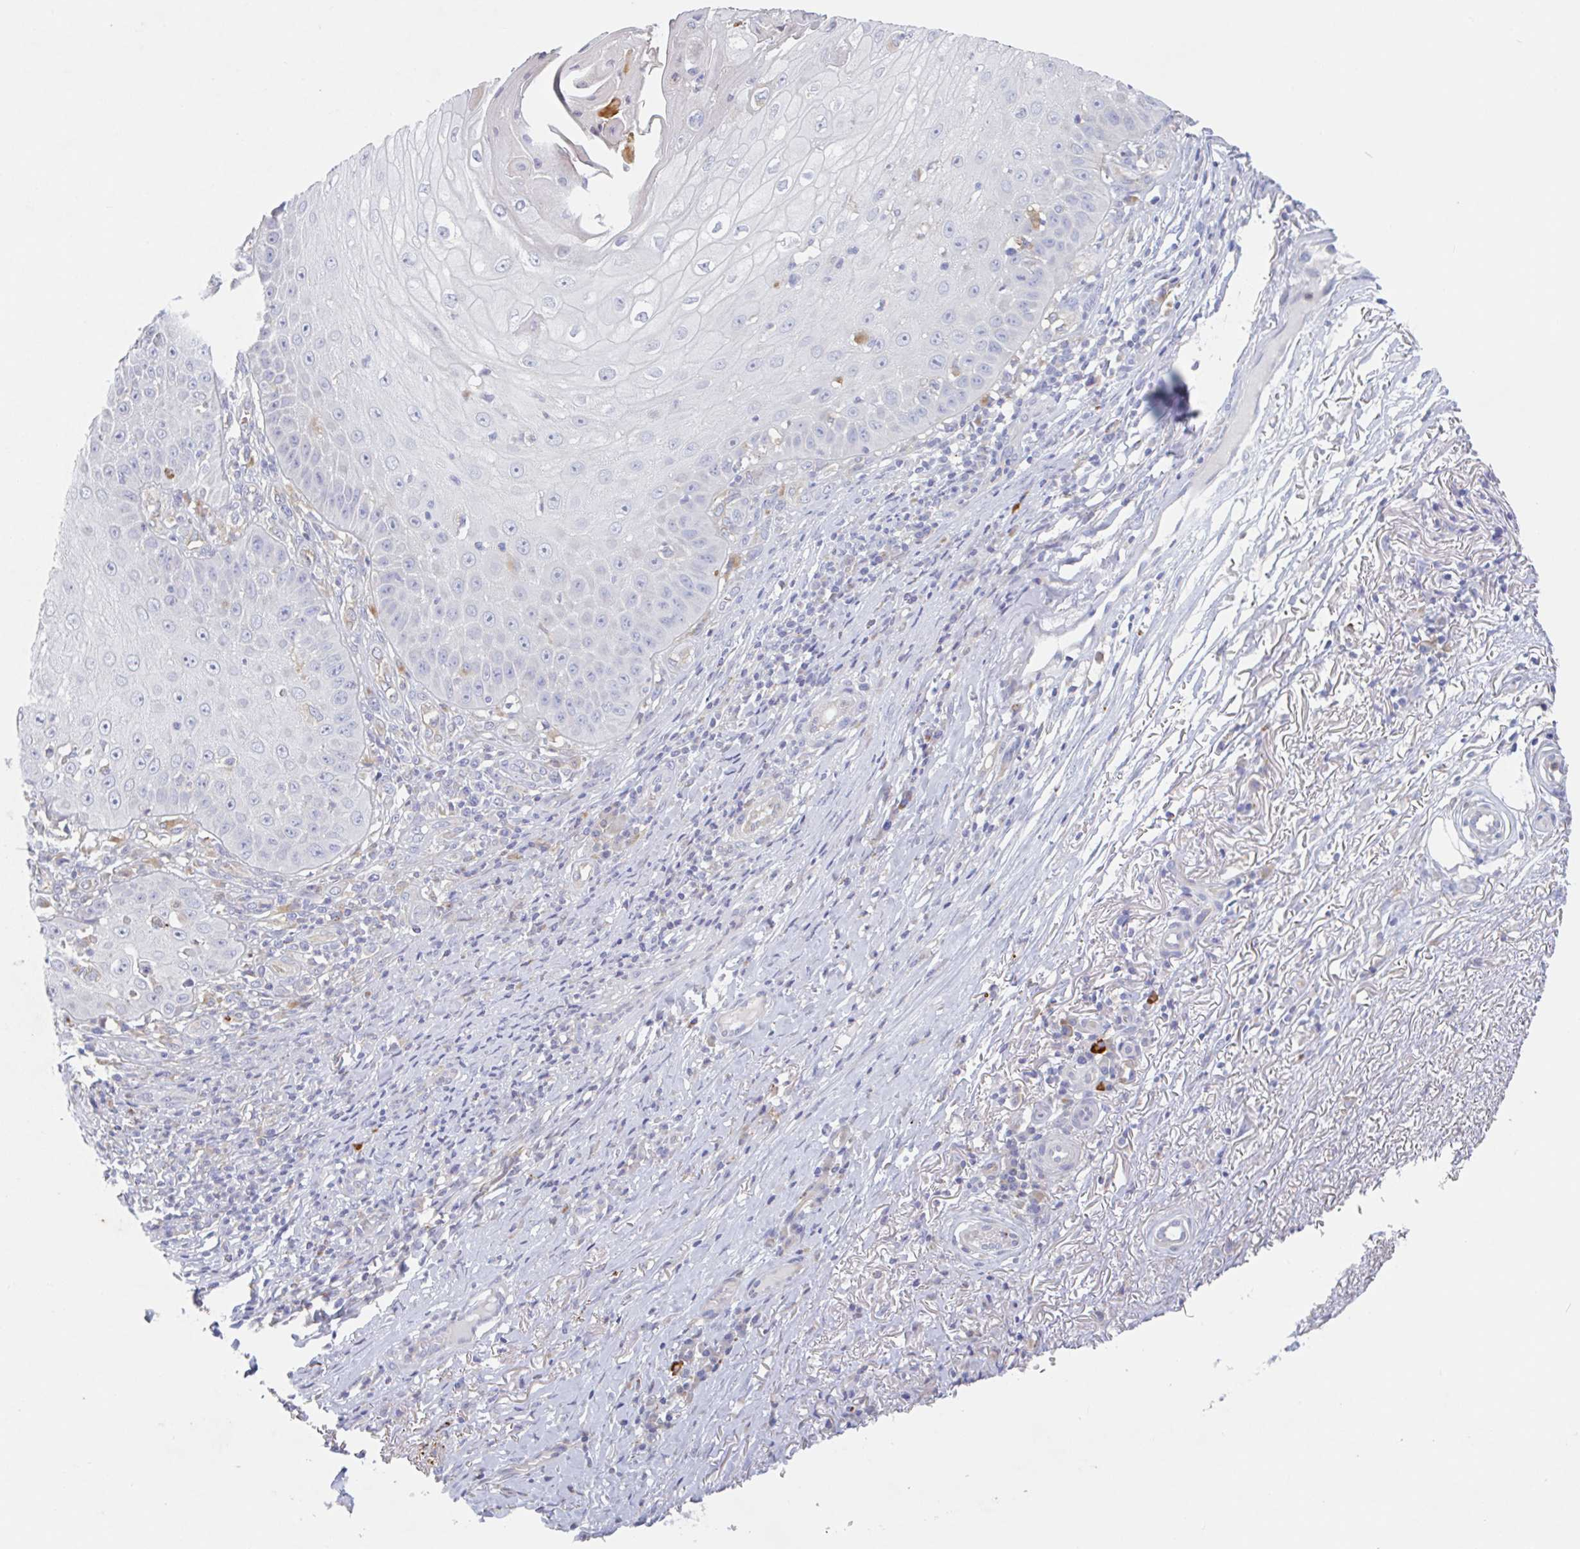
{"staining": {"intensity": "negative", "quantity": "none", "location": "none"}, "tissue": "skin cancer", "cell_type": "Tumor cells", "image_type": "cancer", "snomed": [{"axis": "morphology", "description": "Squamous cell carcinoma, NOS"}, {"axis": "topography", "description": "Skin"}], "caption": "Protein analysis of skin cancer (squamous cell carcinoma) displays no significant expression in tumor cells.", "gene": "MANBA", "patient": {"sex": "male", "age": 70}}